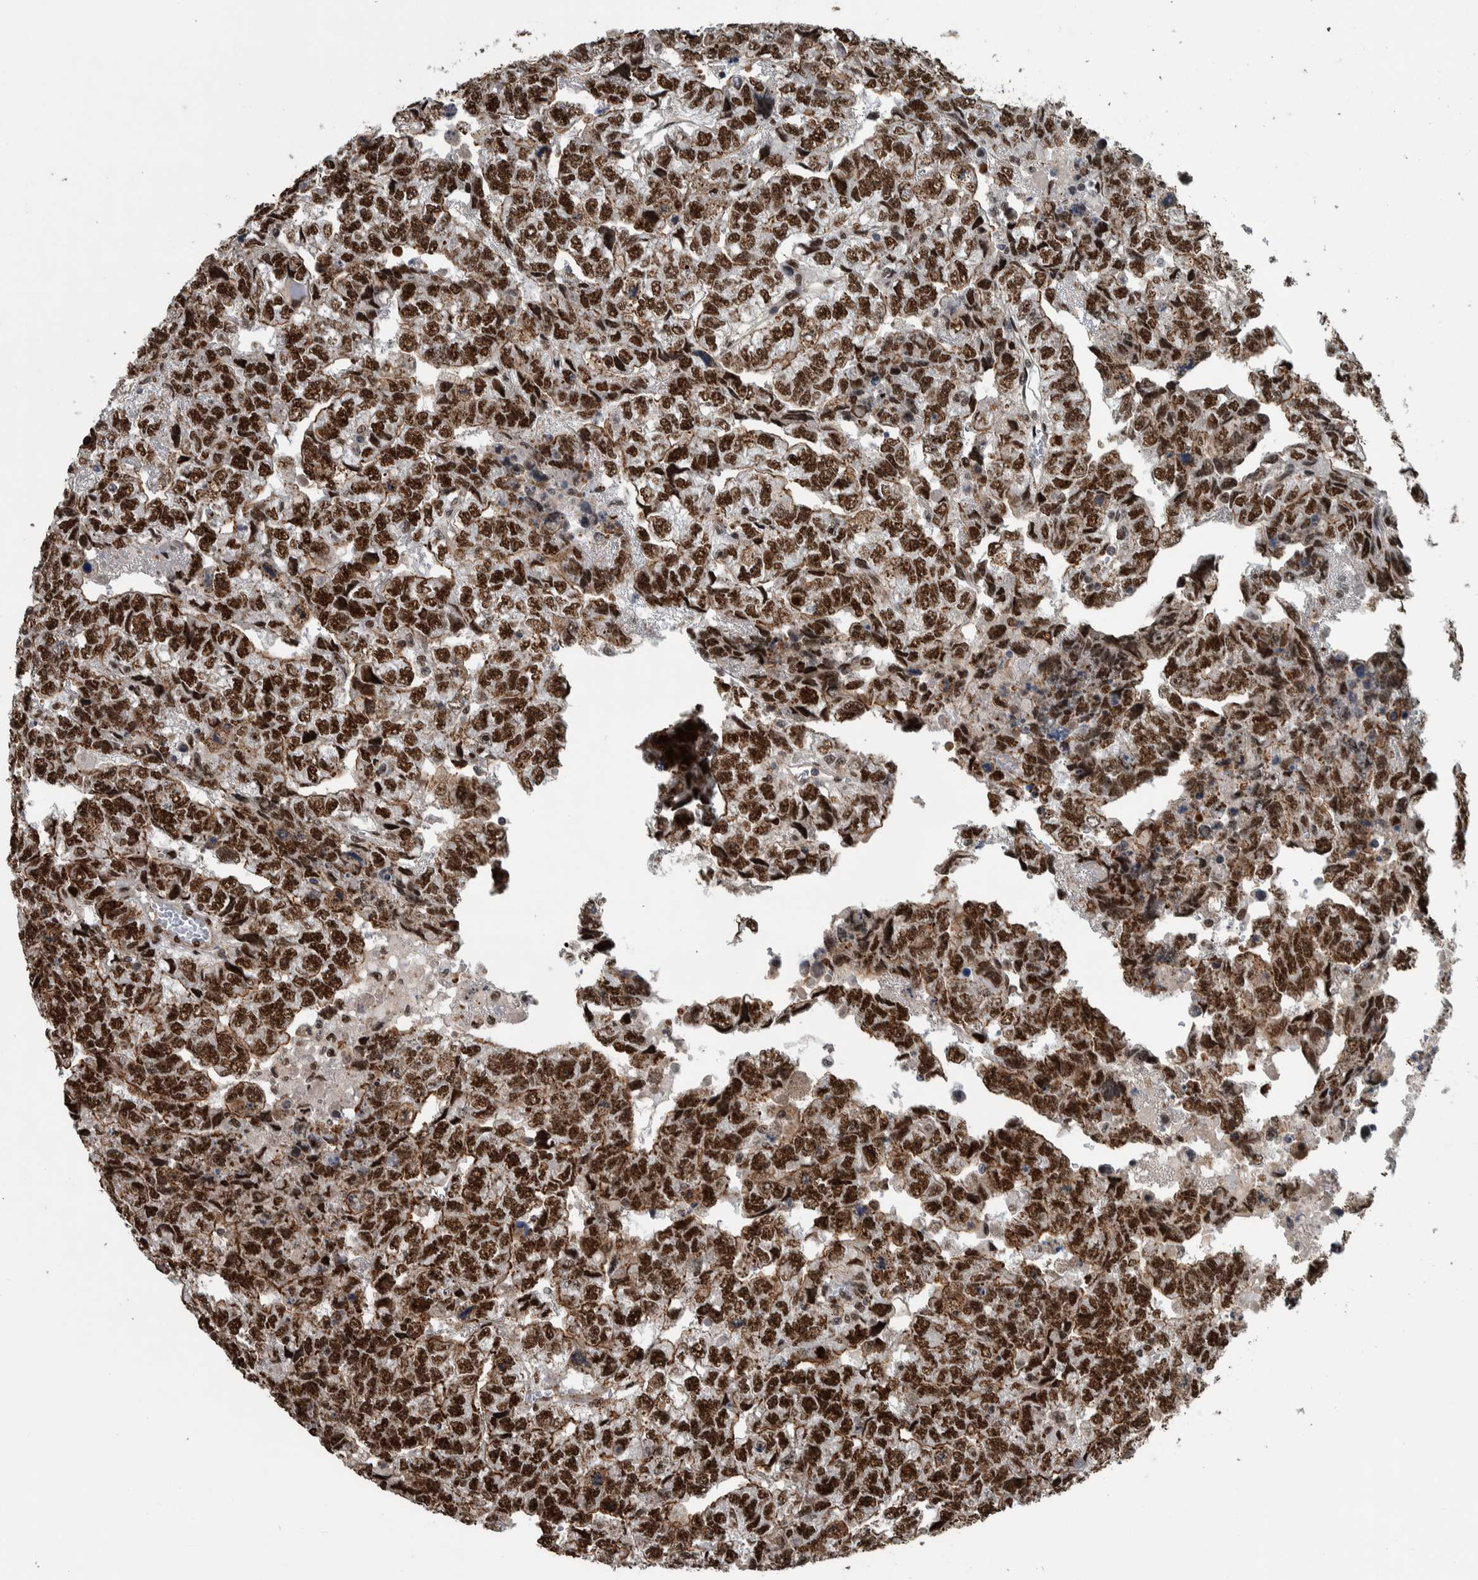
{"staining": {"intensity": "strong", "quantity": ">75%", "location": "nuclear"}, "tissue": "testis cancer", "cell_type": "Tumor cells", "image_type": "cancer", "snomed": [{"axis": "morphology", "description": "Carcinoma, Embryonal, NOS"}, {"axis": "topography", "description": "Testis"}], "caption": "About >75% of tumor cells in testis cancer show strong nuclear protein expression as visualized by brown immunohistochemical staining.", "gene": "FAM135B", "patient": {"sex": "male", "age": 36}}